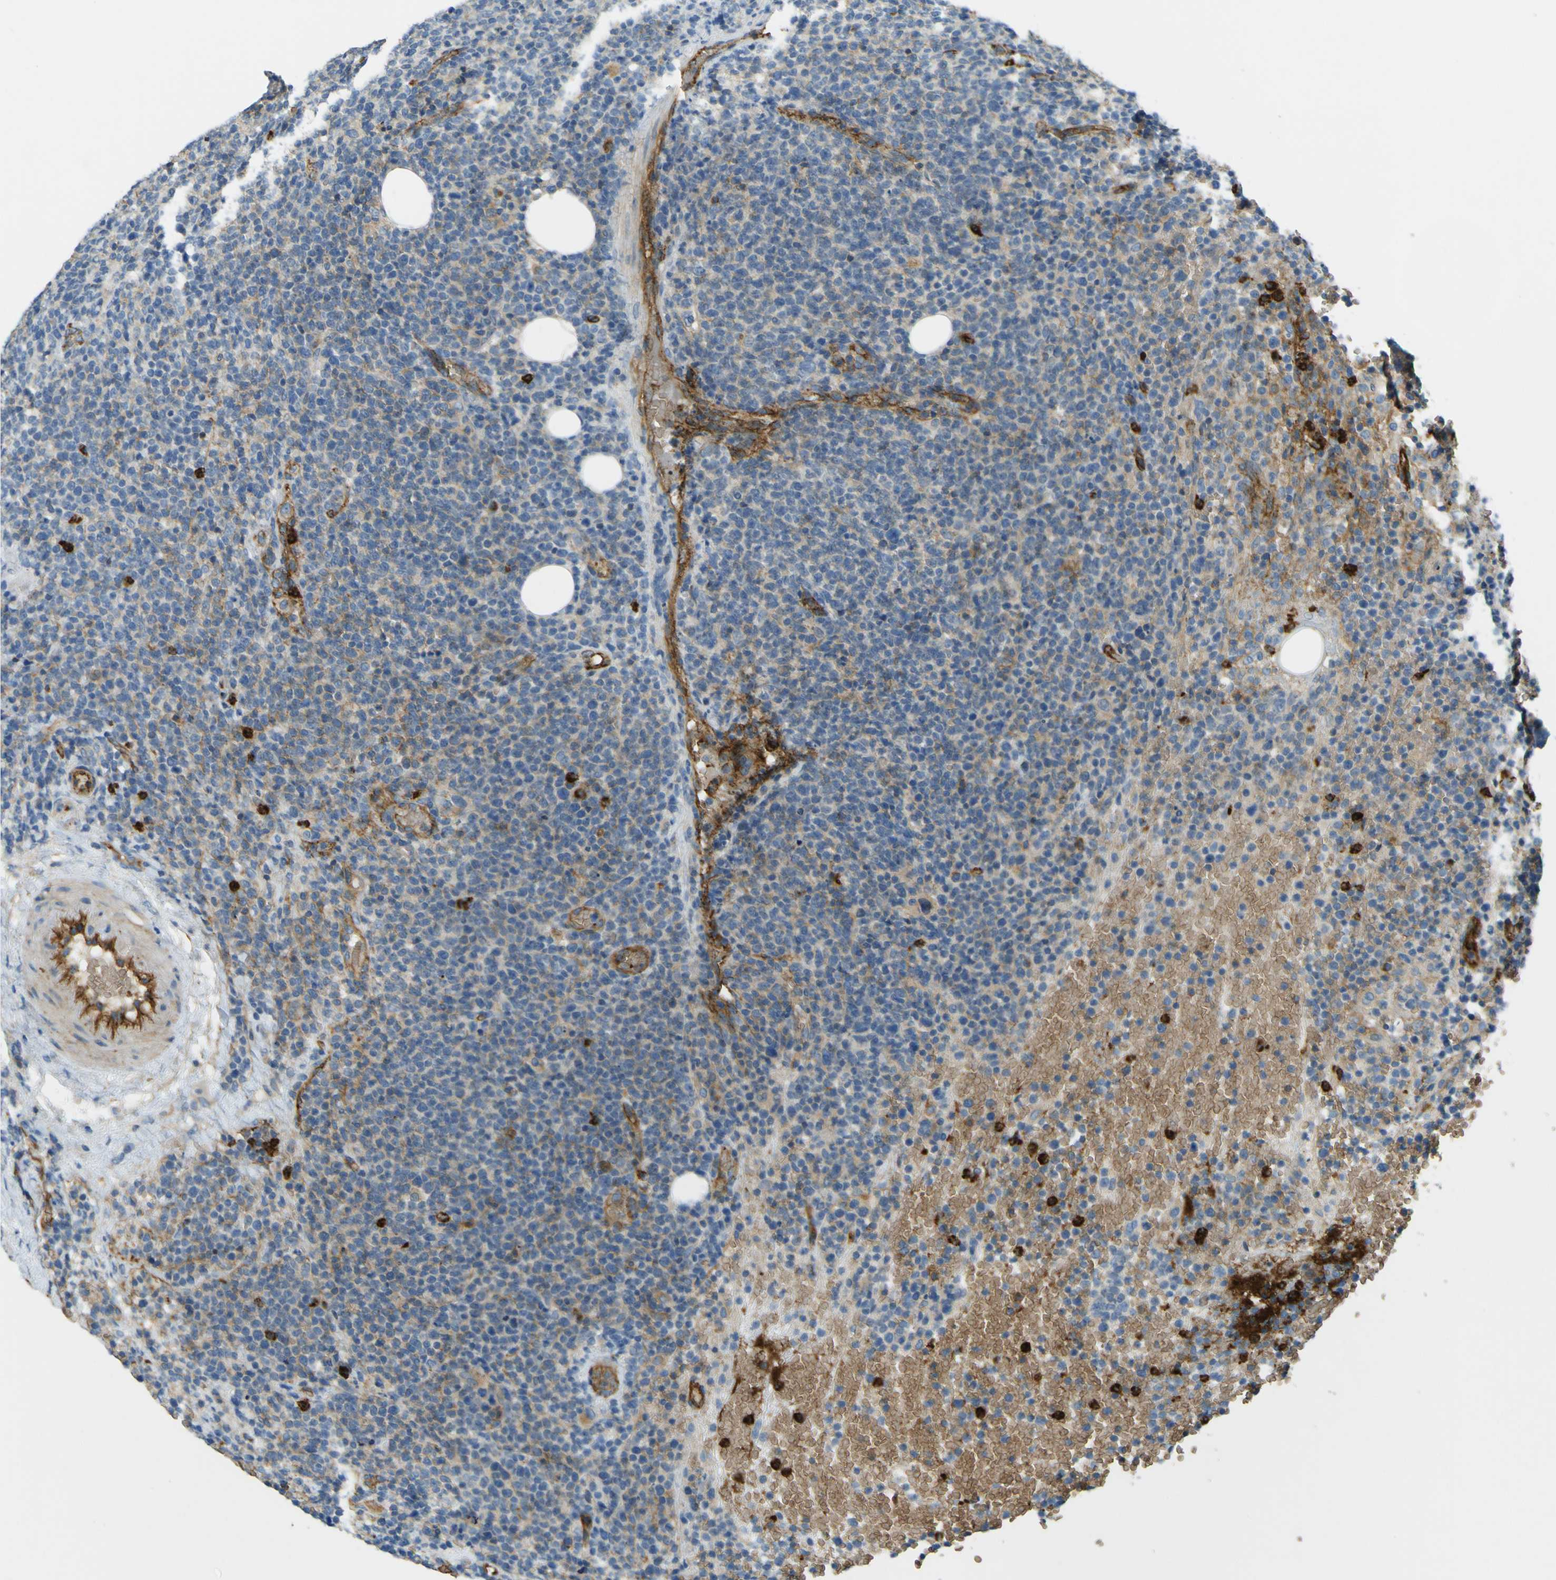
{"staining": {"intensity": "strong", "quantity": "<25%", "location": "cytoplasmic/membranous"}, "tissue": "lymphoma", "cell_type": "Tumor cells", "image_type": "cancer", "snomed": [{"axis": "morphology", "description": "Malignant lymphoma, non-Hodgkin's type, High grade"}, {"axis": "topography", "description": "Lymph node"}], "caption": "Immunohistochemical staining of human high-grade malignant lymphoma, non-Hodgkin's type shows strong cytoplasmic/membranous protein positivity in about <25% of tumor cells. Using DAB (brown) and hematoxylin (blue) stains, captured at high magnification using brightfield microscopy.", "gene": "PLXDC1", "patient": {"sex": "male", "age": 61}}